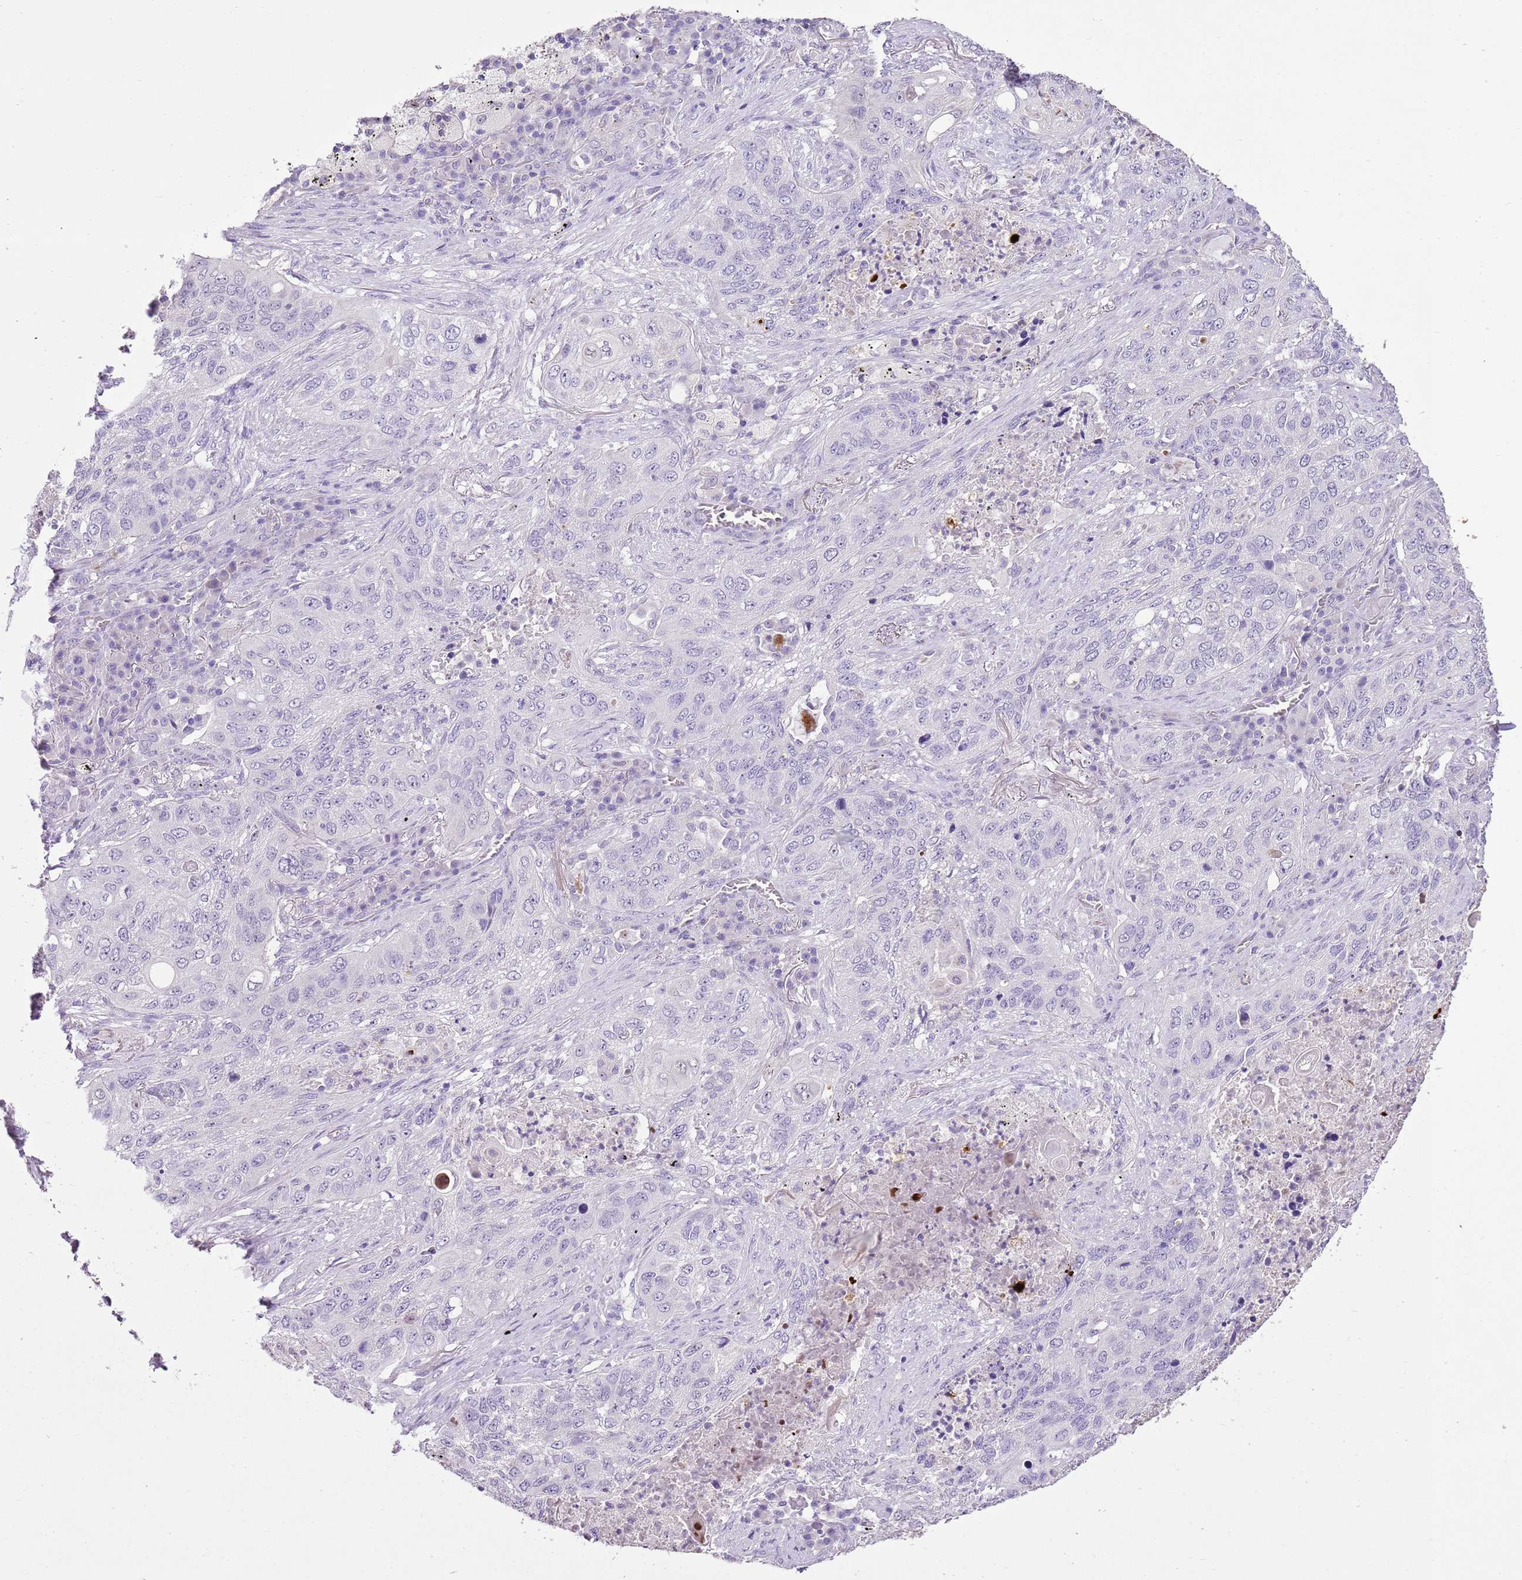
{"staining": {"intensity": "negative", "quantity": "none", "location": "none"}, "tissue": "lung cancer", "cell_type": "Tumor cells", "image_type": "cancer", "snomed": [{"axis": "morphology", "description": "Squamous cell carcinoma, NOS"}, {"axis": "topography", "description": "Lung"}], "caption": "DAB (3,3'-diaminobenzidine) immunohistochemical staining of human lung cancer (squamous cell carcinoma) exhibits no significant positivity in tumor cells. (Immunohistochemistry, brightfield microscopy, high magnification).", "gene": "XPO7", "patient": {"sex": "female", "age": 63}}